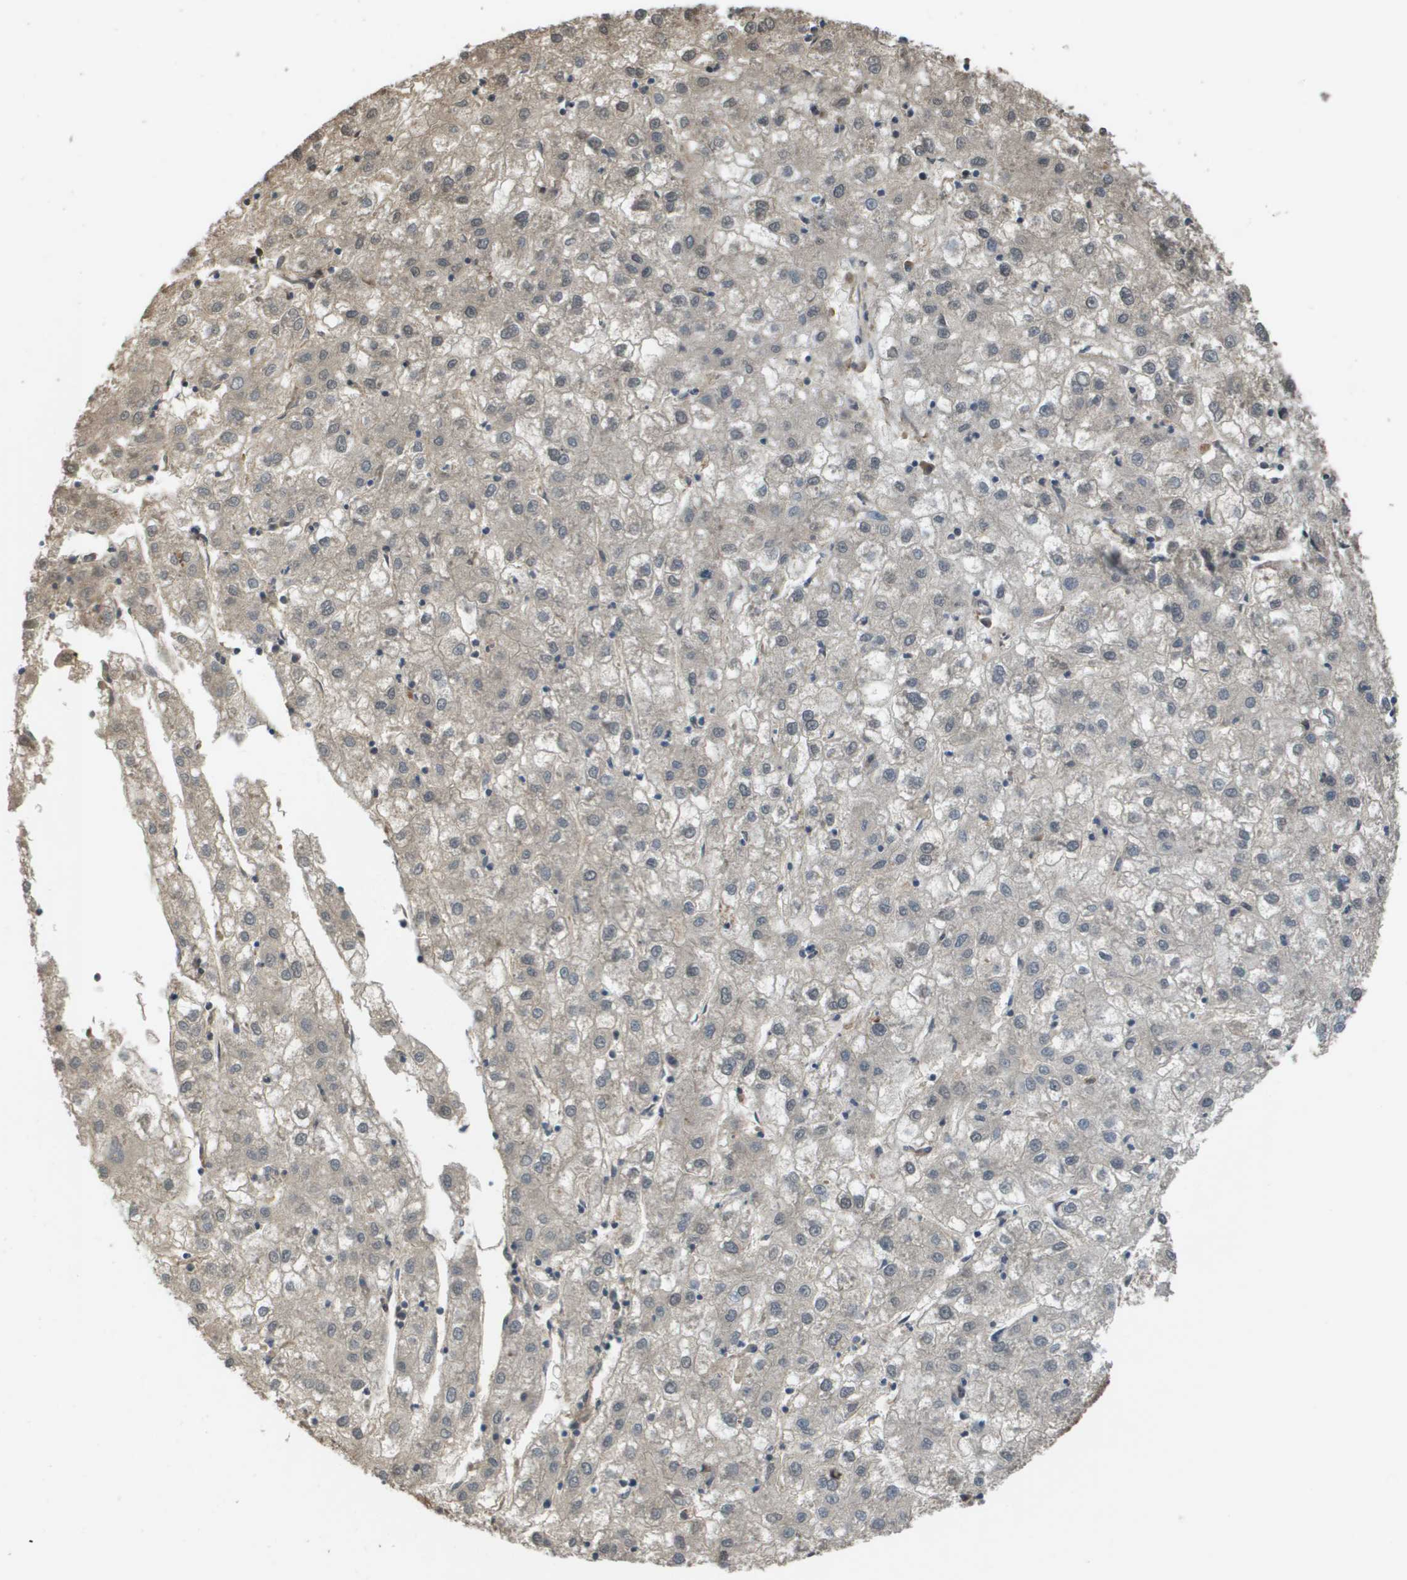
{"staining": {"intensity": "weak", "quantity": "<25%", "location": "cytoplasmic/membranous"}, "tissue": "liver cancer", "cell_type": "Tumor cells", "image_type": "cancer", "snomed": [{"axis": "morphology", "description": "Carcinoma, Hepatocellular, NOS"}, {"axis": "topography", "description": "Liver"}], "caption": "An immunohistochemistry (IHC) image of liver cancer is shown. There is no staining in tumor cells of liver cancer.", "gene": "NDRG2", "patient": {"sex": "male", "age": 72}}